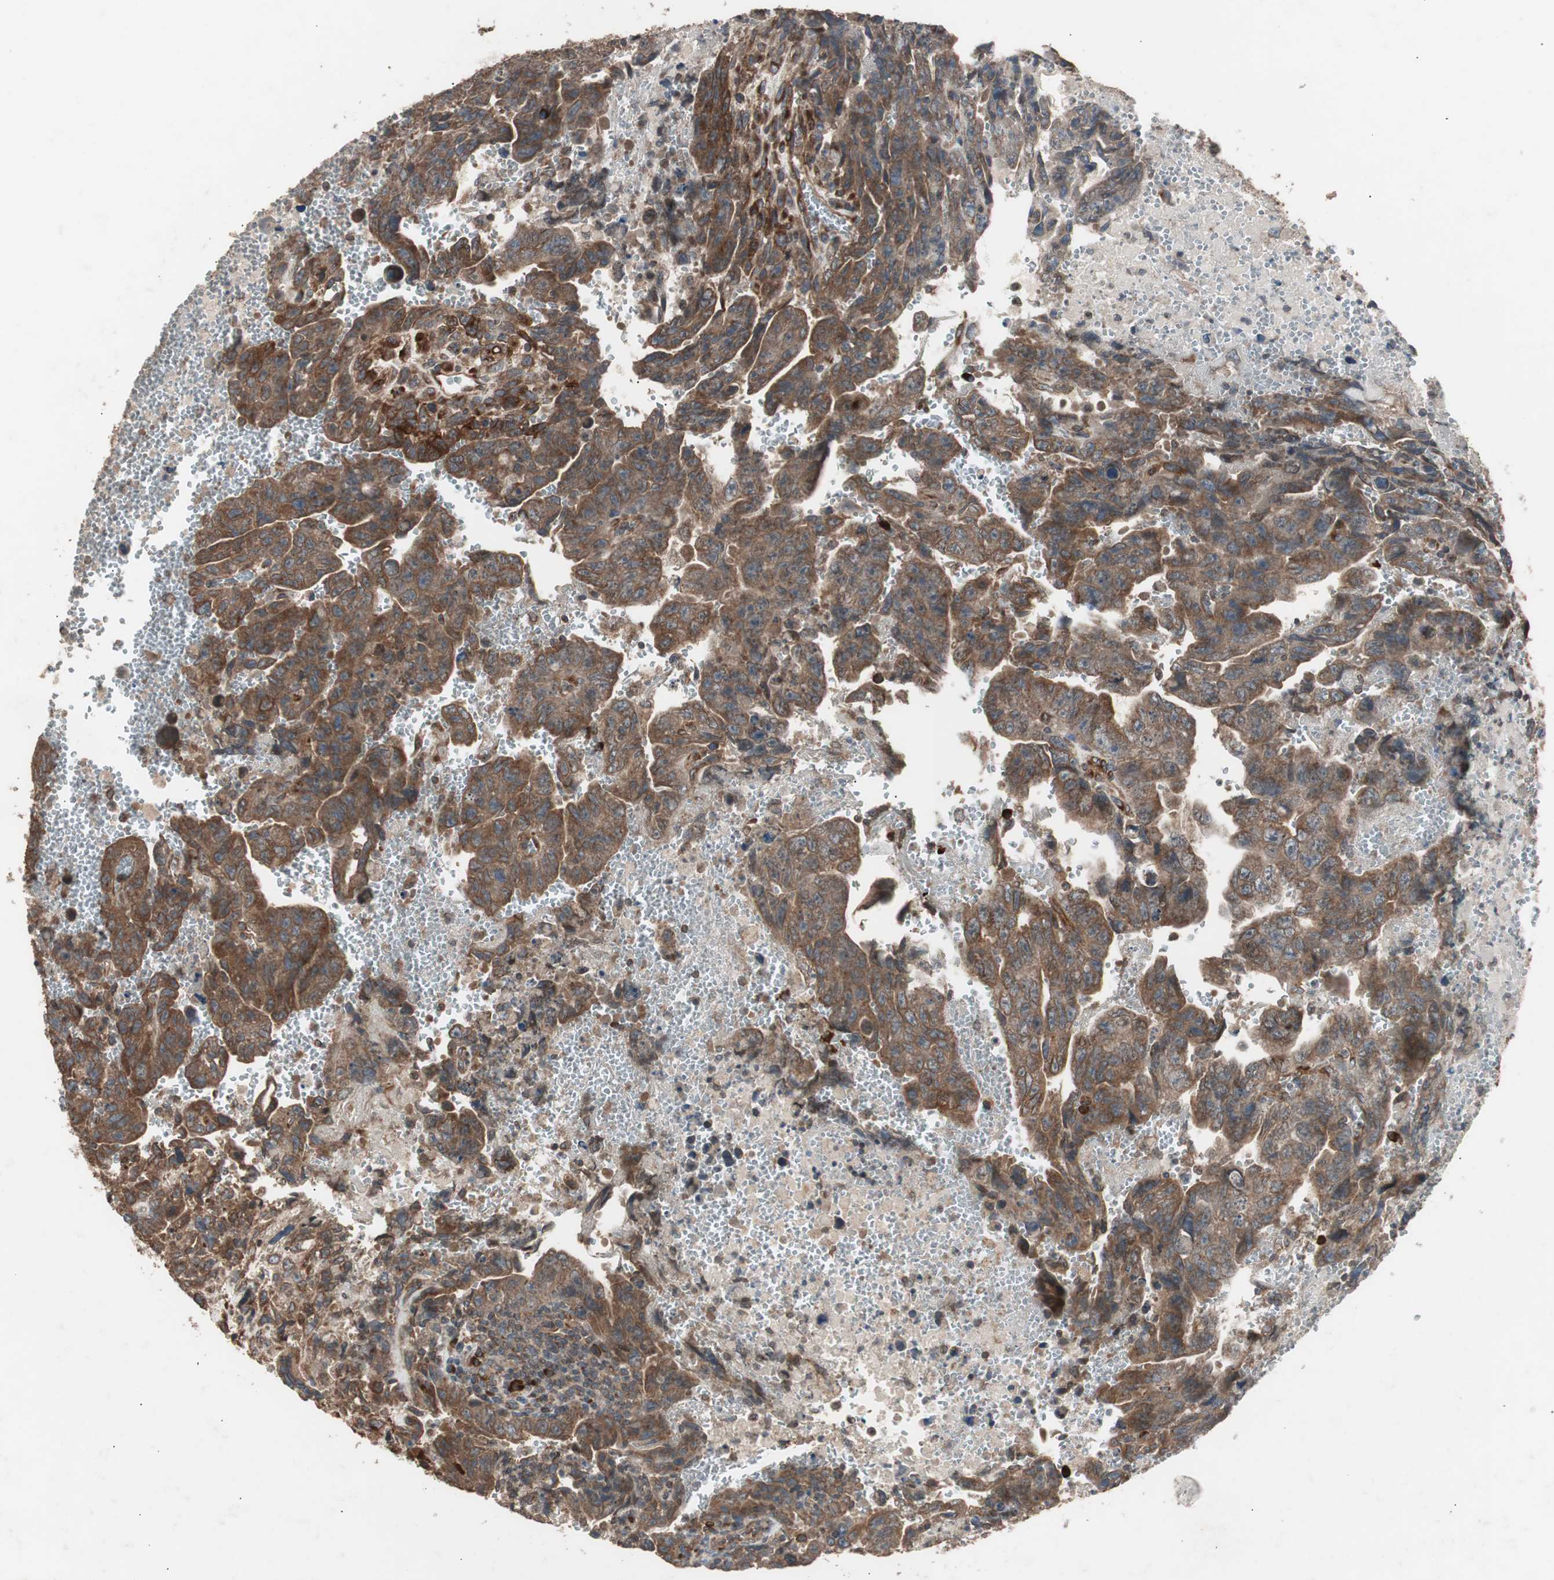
{"staining": {"intensity": "moderate", "quantity": ">75%", "location": "cytoplasmic/membranous"}, "tissue": "testis cancer", "cell_type": "Tumor cells", "image_type": "cancer", "snomed": [{"axis": "morphology", "description": "Carcinoma, Embryonal, NOS"}, {"axis": "topography", "description": "Testis"}], "caption": "Testis cancer was stained to show a protein in brown. There is medium levels of moderate cytoplasmic/membranous staining in about >75% of tumor cells. (Stains: DAB in brown, nuclei in blue, Microscopy: brightfield microscopy at high magnification).", "gene": "LZTS1", "patient": {"sex": "male", "age": 28}}